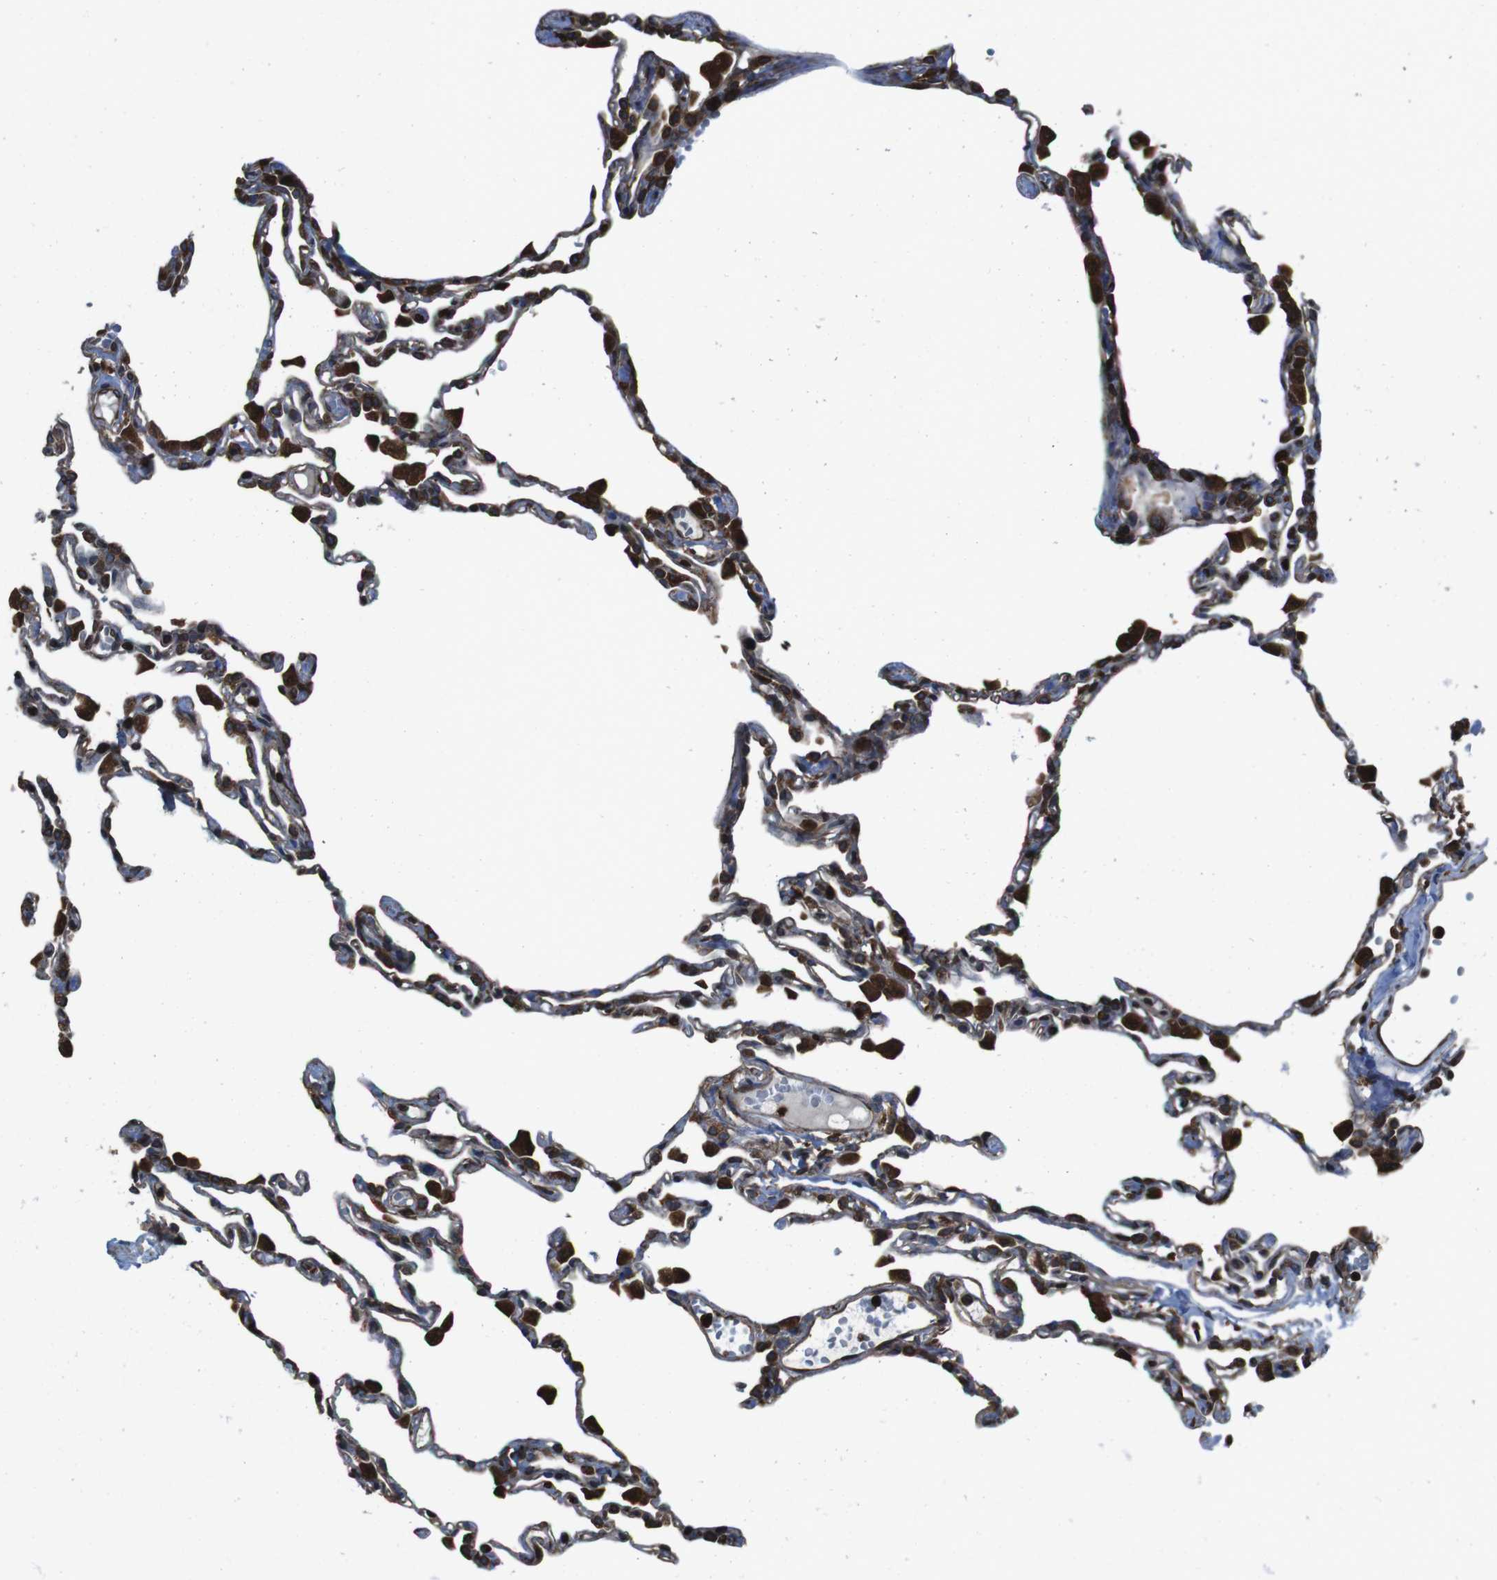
{"staining": {"intensity": "strong", "quantity": "25%-75%", "location": "cytoplasmic/membranous"}, "tissue": "lung", "cell_type": "Alveolar cells", "image_type": "normal", "snomed": [{"axis": "morphology", "description": "Normal tissue, NOS"}, {"axis": "topography", "description": "Lung"}], "caption": "Immunohistochemical staining of unremarkable lung demonstrates 25%-75% levels of strong cytoplasmic/membranous protein staining in about 25%-75% of alveolar cells.", "gene": "APMAP", "patient": {"sex": "female", "age": 49}}